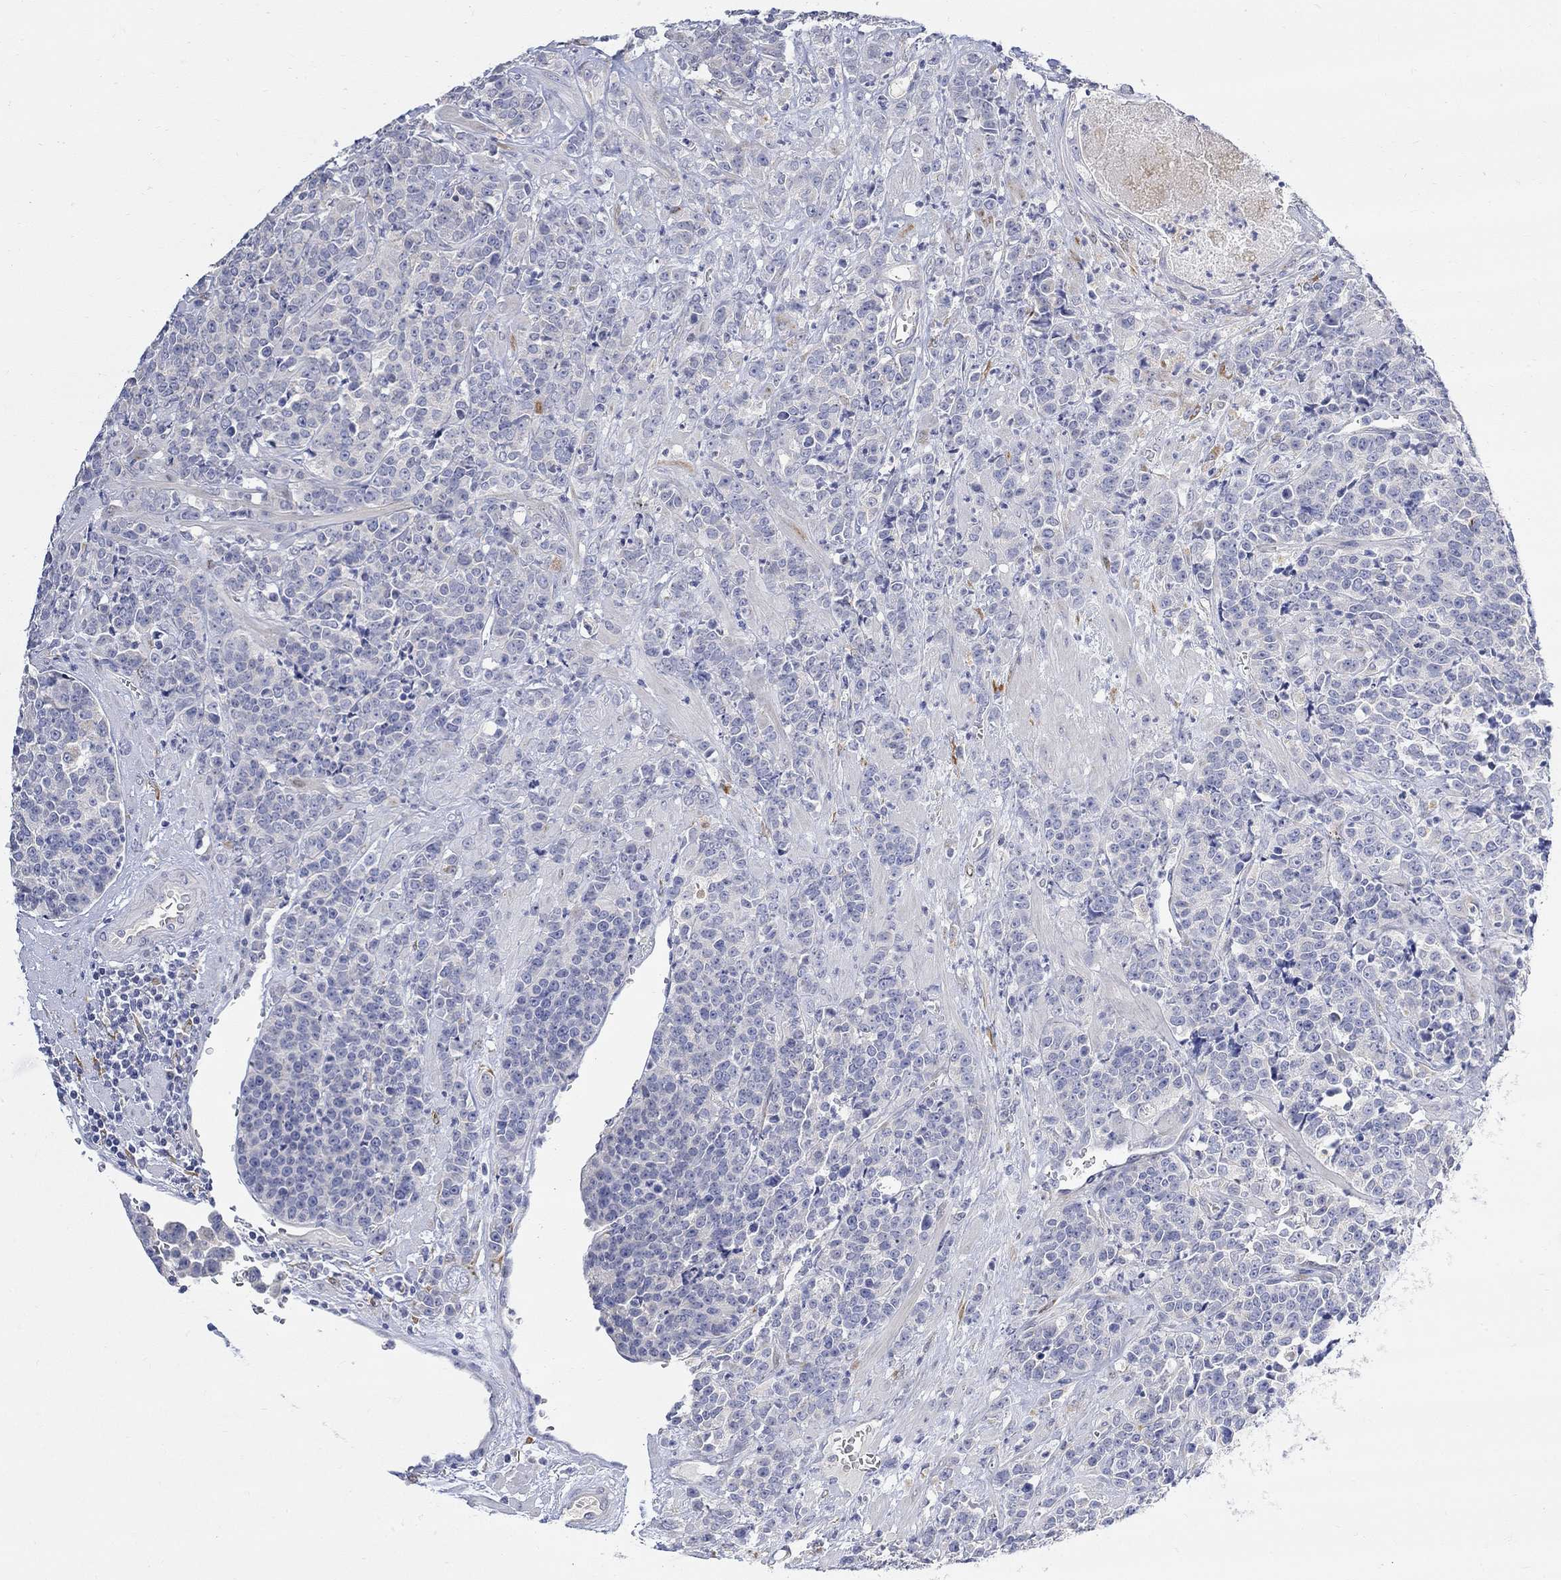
{"staining": {"intensity": "negative", "quantity": "none", "location": "none"}, "tissue": "prostate cancer", "cell_type": "Tumor cells", "image_type": "cancer", "snomed": [{"axis": "morphology", "description": "Adenocarcinoma, NOS"}, {"axis": "topography", "description": "Prostate"}], "caption": "Immunohistochemical staining of human prostate adenocarcinoma displays no significant expression in tumor cells.", "gene": "FNDC5", "patient": {"sex": "male", "age": 67}}